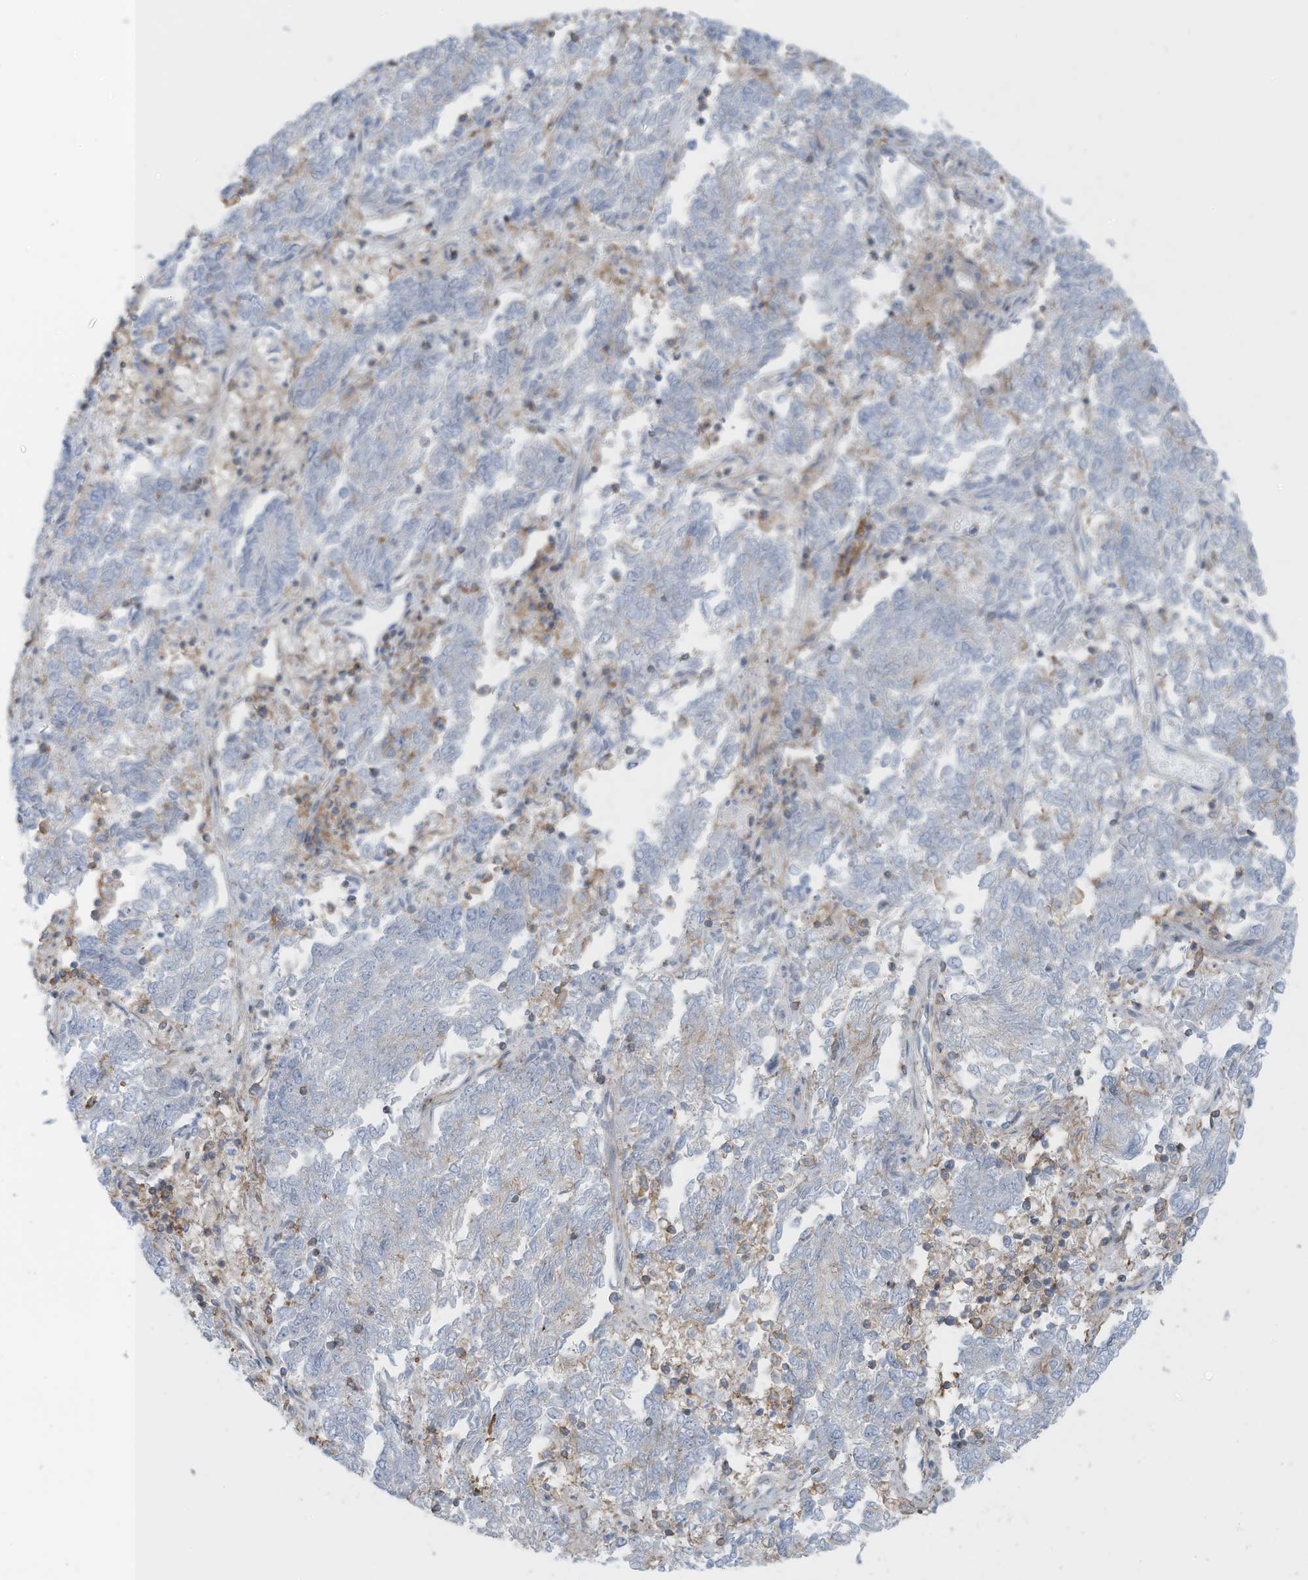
{"staining": {"intensity": "negative", "quantity": "none", "location": "none"}, "tissue": "endometrial cancer", "cell_type": "Tumor cells", "image_type": "cancer", "snomed": [{"axis": "morphology", "description": "Adenocarcinoma, NOS"}, {"axis": "topography", "description": "Endometrium"}], "caption": "Immunohistochemistry (IHC) histopathology image of neoplastic tissue: adenocarcinoma (endometrial) stained with DAB reveals no significant protein positivity in tumor cells.", "gene": "ZNF846", "patient": {"sex": "female", "age": 80}}